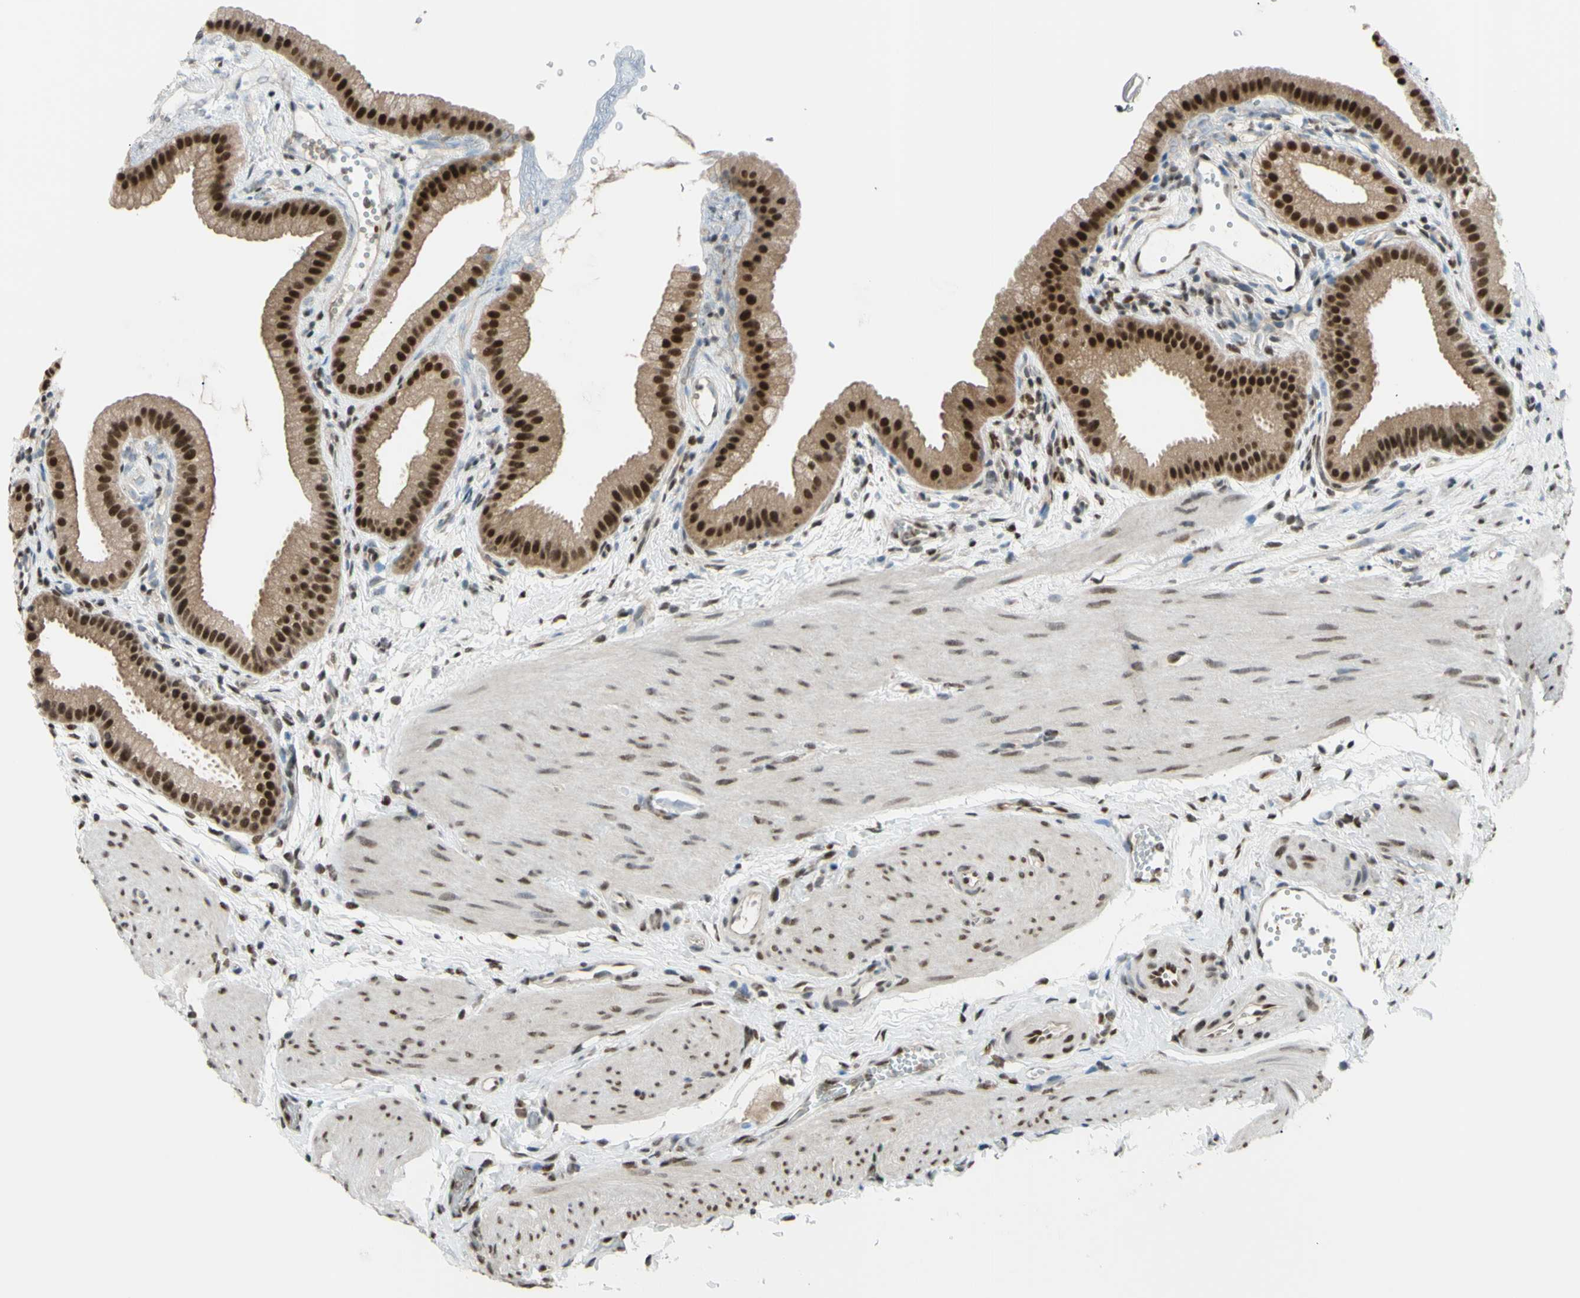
{"staining": {"intensity": "strong", "quantity": ">75%", "location": "cytoplasmic/membranous,nuclear"}, "tissue": "gallbladder", "cell_type": "Glandular cells", "image_type": "normal", "snomed": [{"axis": "morphology", "description": "Normal tissue, NOS"}, {"axis": "topography", "description": "Gallbladder"}], "caption": "About >75% of glandular cells in unremarkable gallbladder reveal strong cytoplasmic/membranous,nuclear protein staining as visualized by brown immunohistochemical staining.", "gene": "FKBP5", "patient": {"sex": "female", "age": 64}}